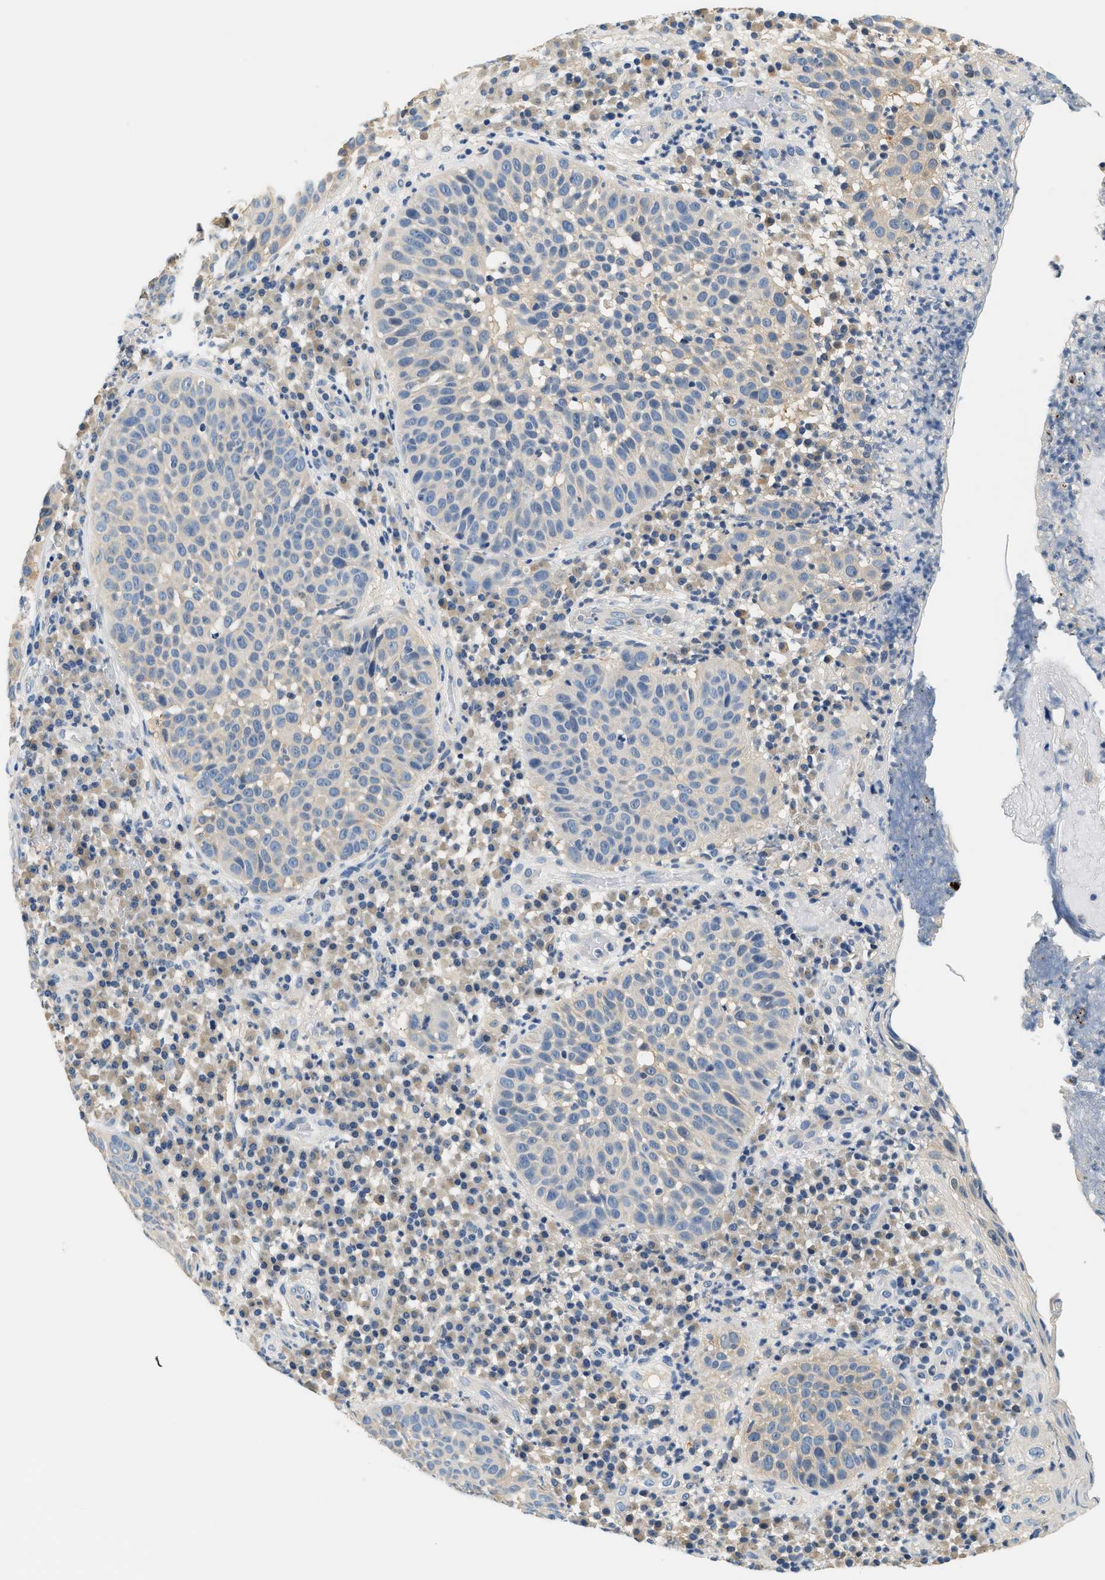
{"staining": {"intensity": "negative", "quantity": "none", "location": "none"}, "tissue": "skin cancer", "cell_type": "Tumor cells", "image_type": "cancer", "snomed": [{"axis": "morphology", "description": "Squamous cell carcinoma in situ, NOS"}, {"axis": "morphology", "description": "Squamous cell carcinoma, NOS"}, {"axis": "topography", "description": "Skin"}], "caption": "There is no significant staining in tumor cells of skin cancer.", "gene": "SLC35E1", "patient": {"sex": "male", "age": 93}}